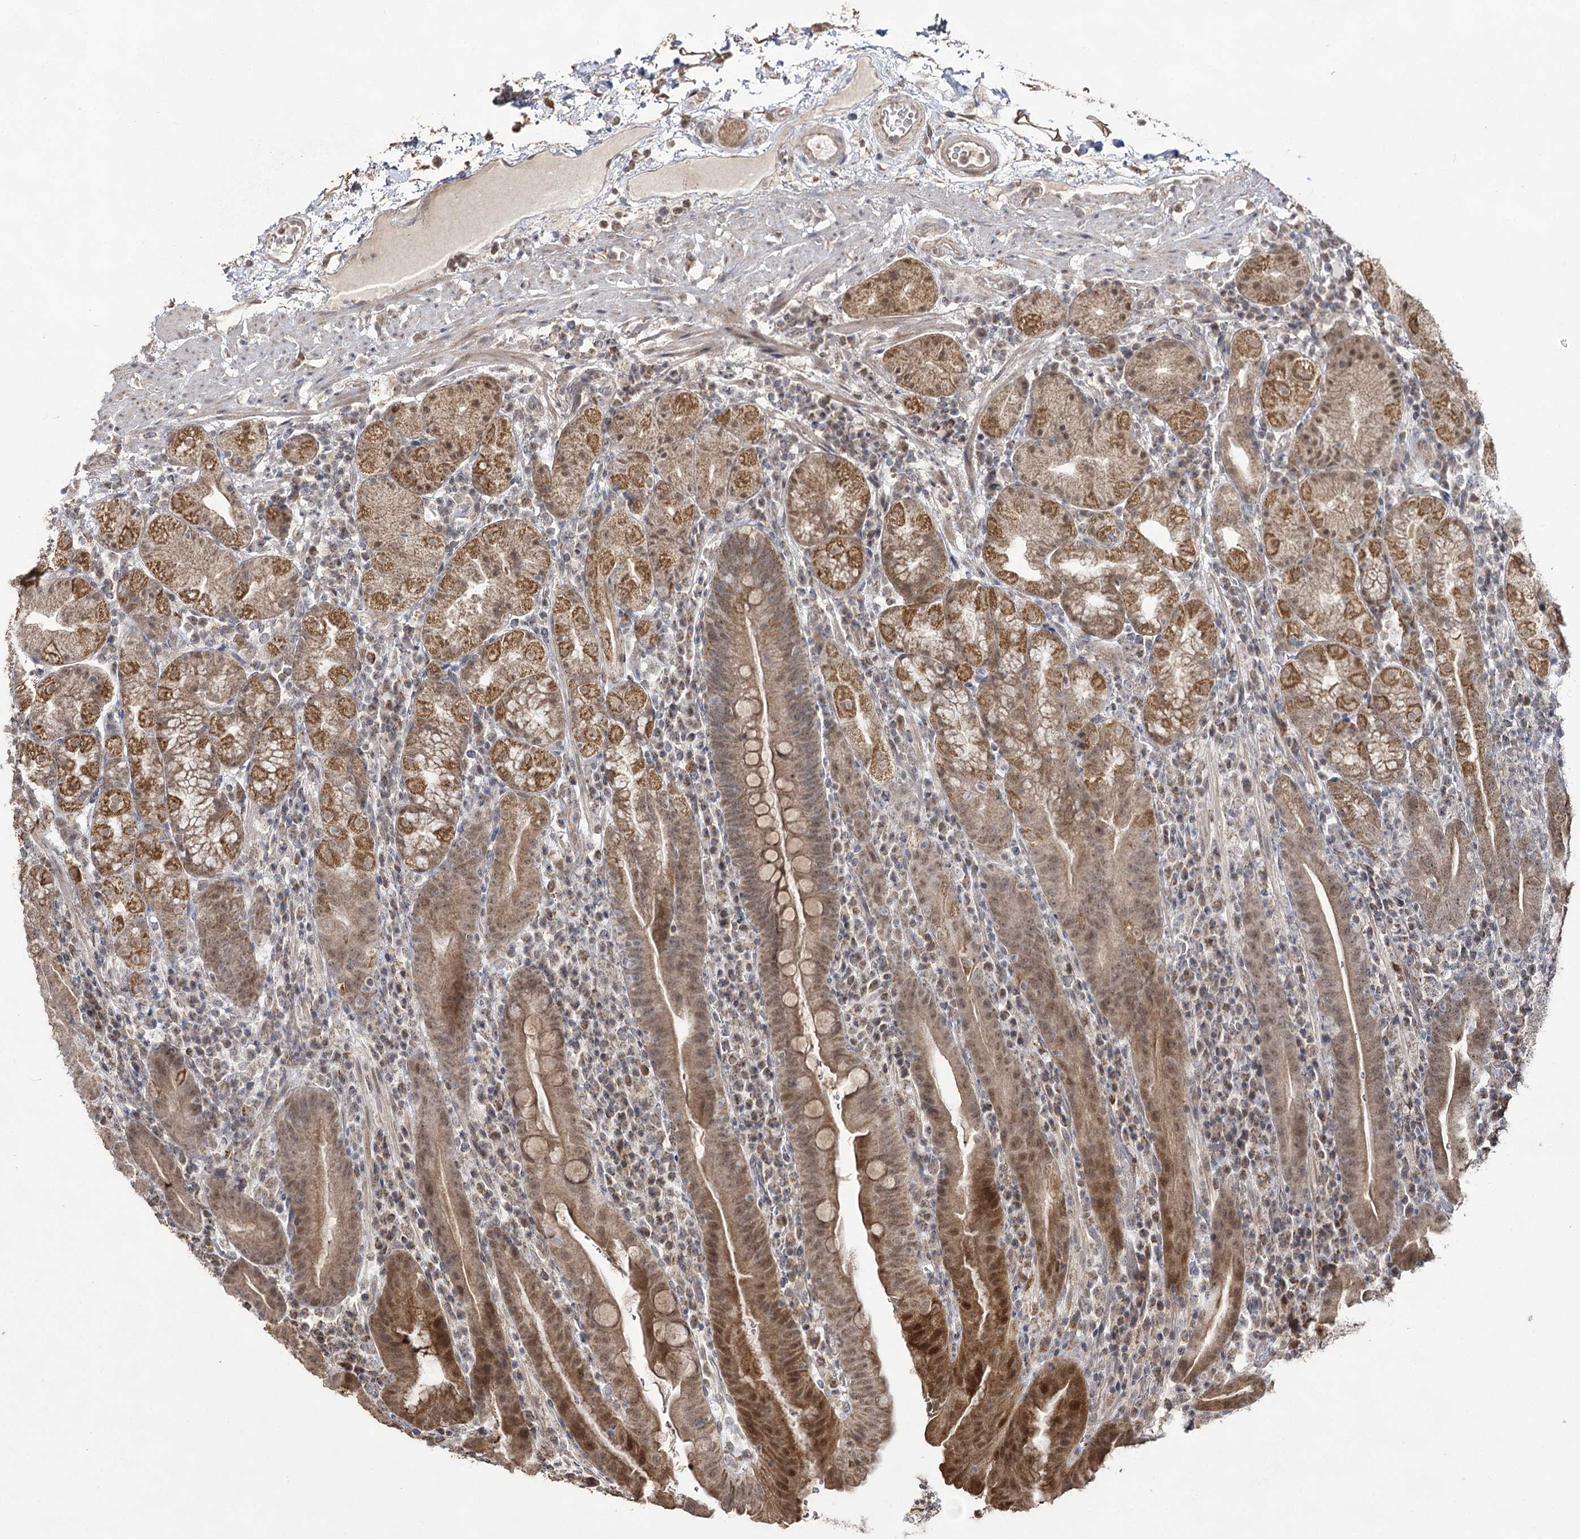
{"staining": {"intensity": "moderate", "quantity": ">75%", "location": "cytoplasmic/membranous,nuclear"}, "tissue": "stomach", "cell_type": "Glandular cells", "image_type": "normal", "snomed": [{"axis": "morphology", "description": "Normal tissue, NOS"}, {"axis": "morphology", "description": "Inflammation, NOS"}, {"axis": "topography", "description": "Stomach"}], "caption": "High-magnification brightfield microscopy of unremarkable stomach stained with DAB (brown) and counterstained with hematoxylin (blue). glandular cells exhibit moderate cytoplasmic/membranous,nuclear positivity is present in about>75% of cells. The staining is performed using DAB brown chromogen to label protein expression. The nuclei are counter-stained blue using hematoxylin.", "gene": "ACTR6", "patient": {"sex": "male", "age": 79}}